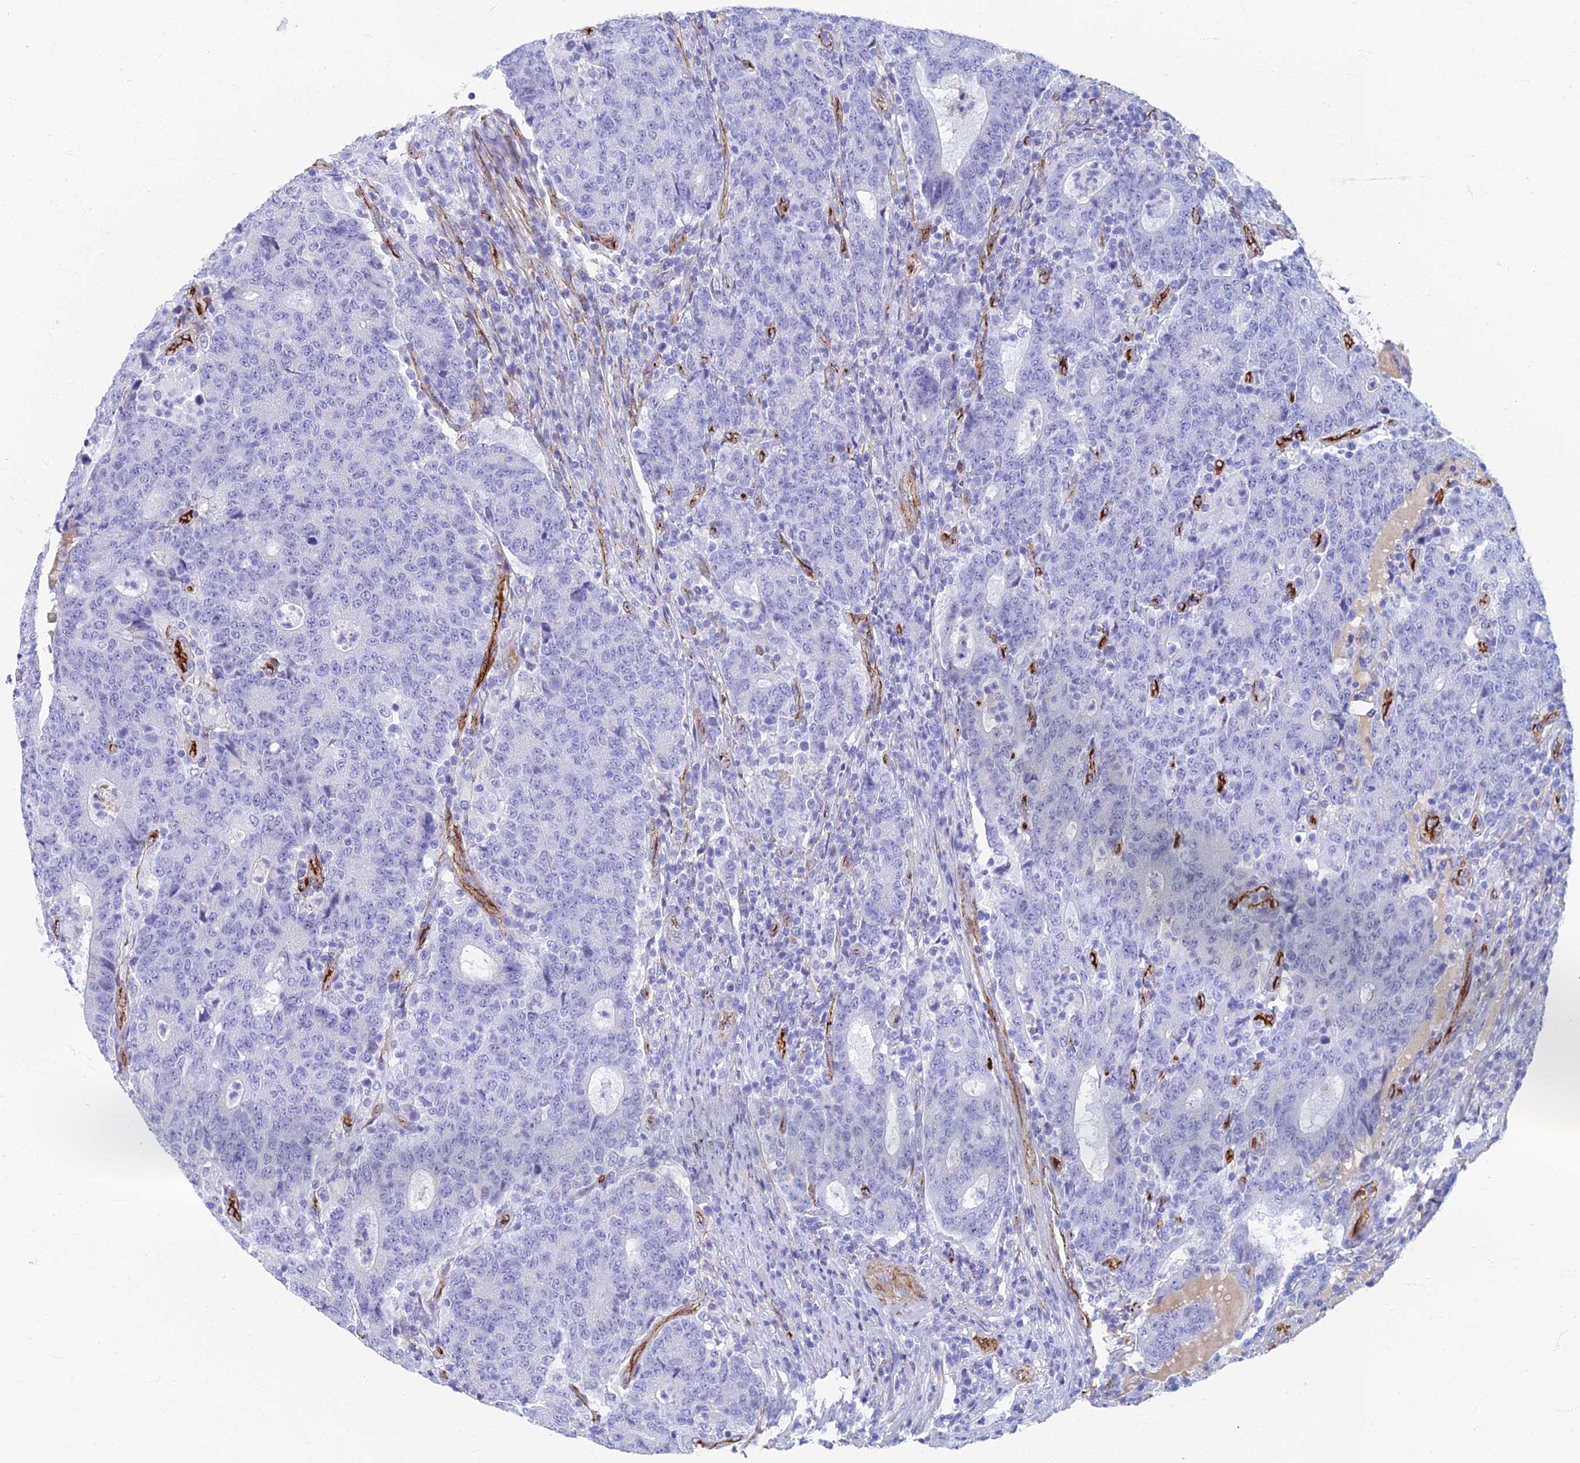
{"staining": {"intensity": "negative", "quantity": "none", "location": "none"}, "tissue": "colorectal cancer", "cell_type": "Tumor cells", "image_type": "cancer", "snomed": [{"axis": "morphology", "description": "Adenocarcinoma, NOS"}, {"axis": "topography", "description": "Colon"}], "caption": "Tumor cells show no significant staining in colorectal adenocarcinoma.", "gene": "ETFRF1", "patient": {"sex": "female", "age": 75}}